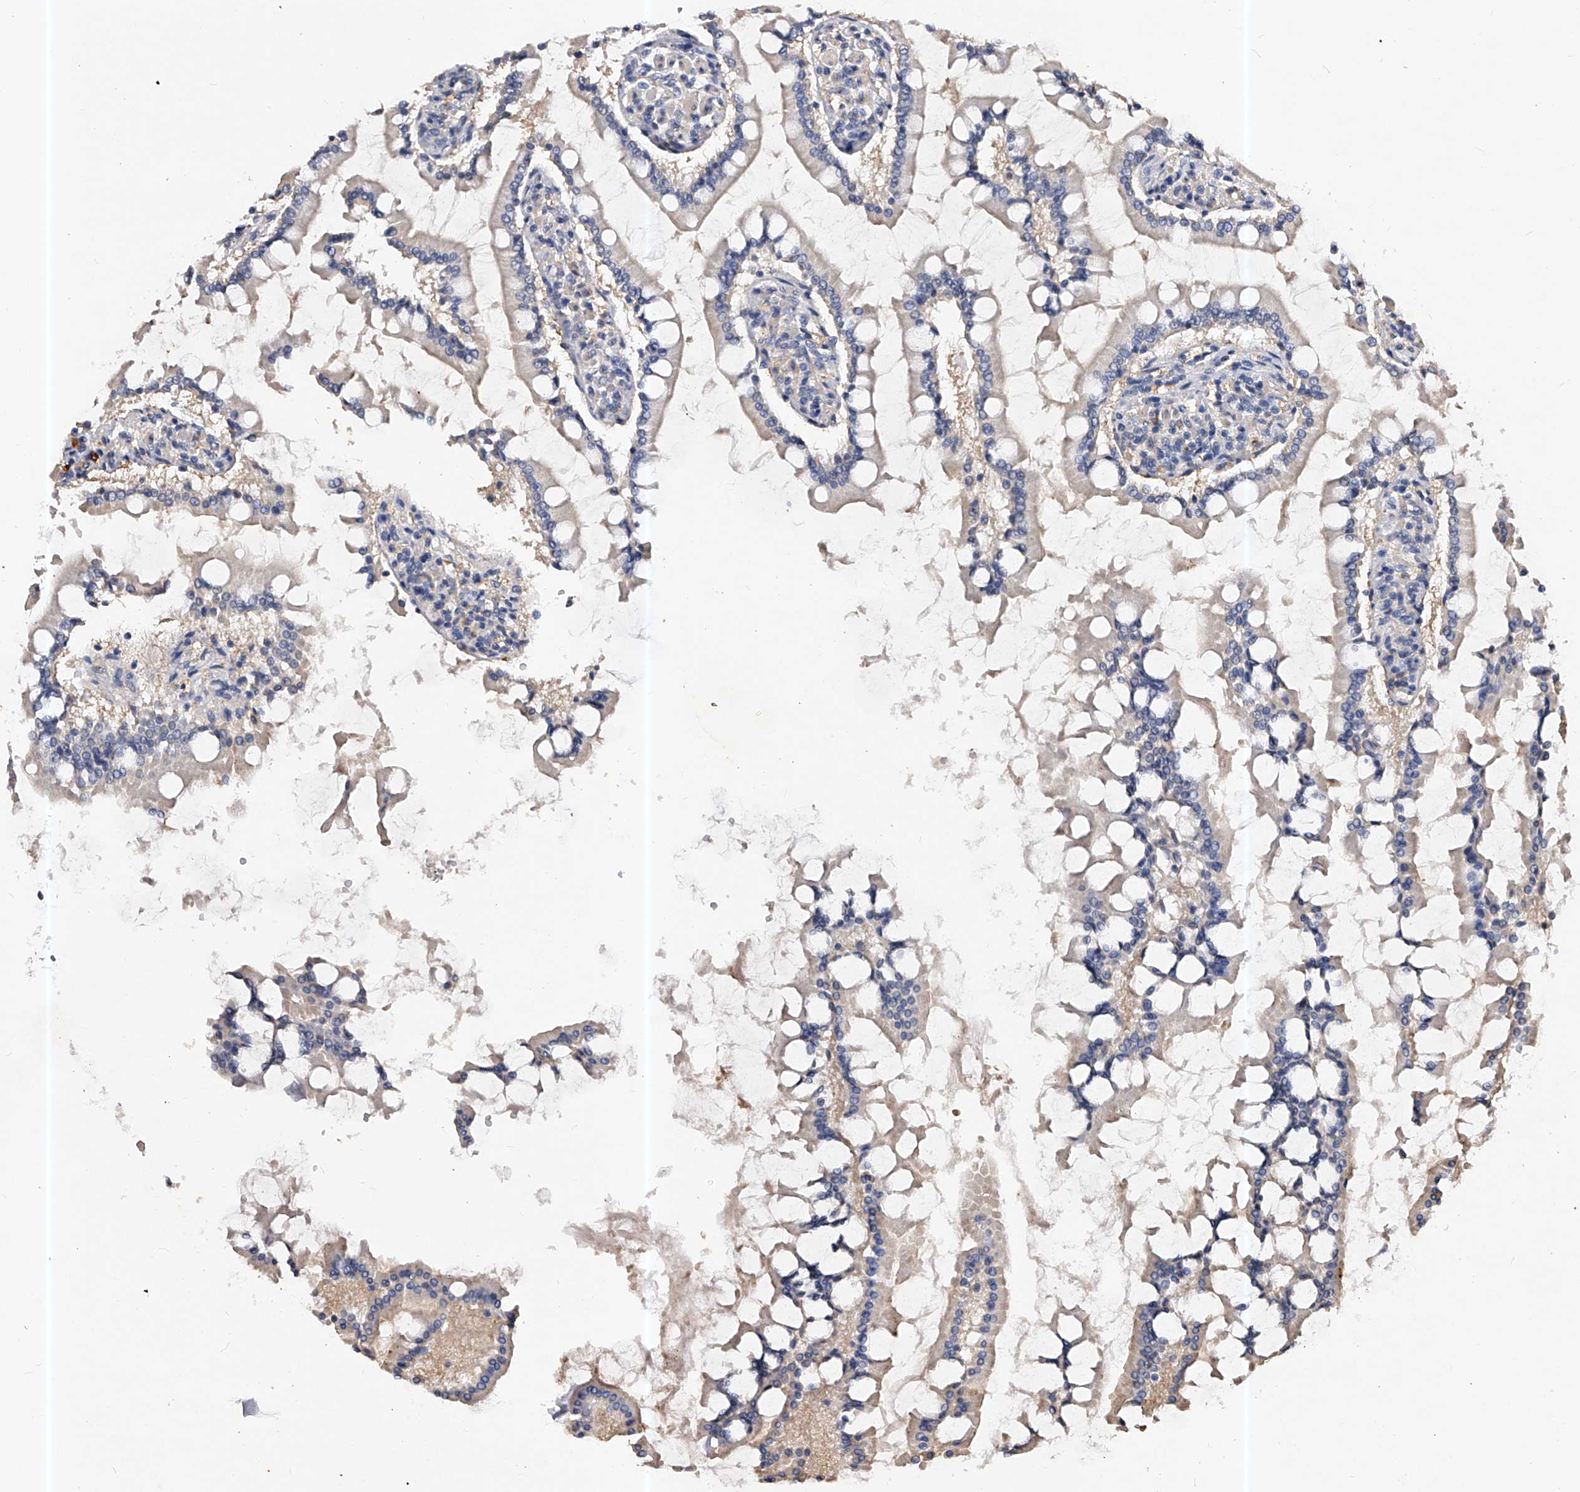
{"staining": {"intensity": "weak", "quantity": "25%-75%", "location": "cytoplasmic/membranous"}, "tissue": "small intestine", "cell_type": "Glandular cells", "image_type": "normal", "snomed": [{"axis": "morphology", "description": "Normal tissue, NOS"}, {"axis": "topography", "description": "Small intestine"}], "caption": "A high-resolution image shows IHC staining of benign small intestine, which demonstrates weak cytoplasmic/membranous expression in about 25%-75% of glandular cells.", "gene": "PPP5C", "patient": {"sex": "male", "age": 41}}